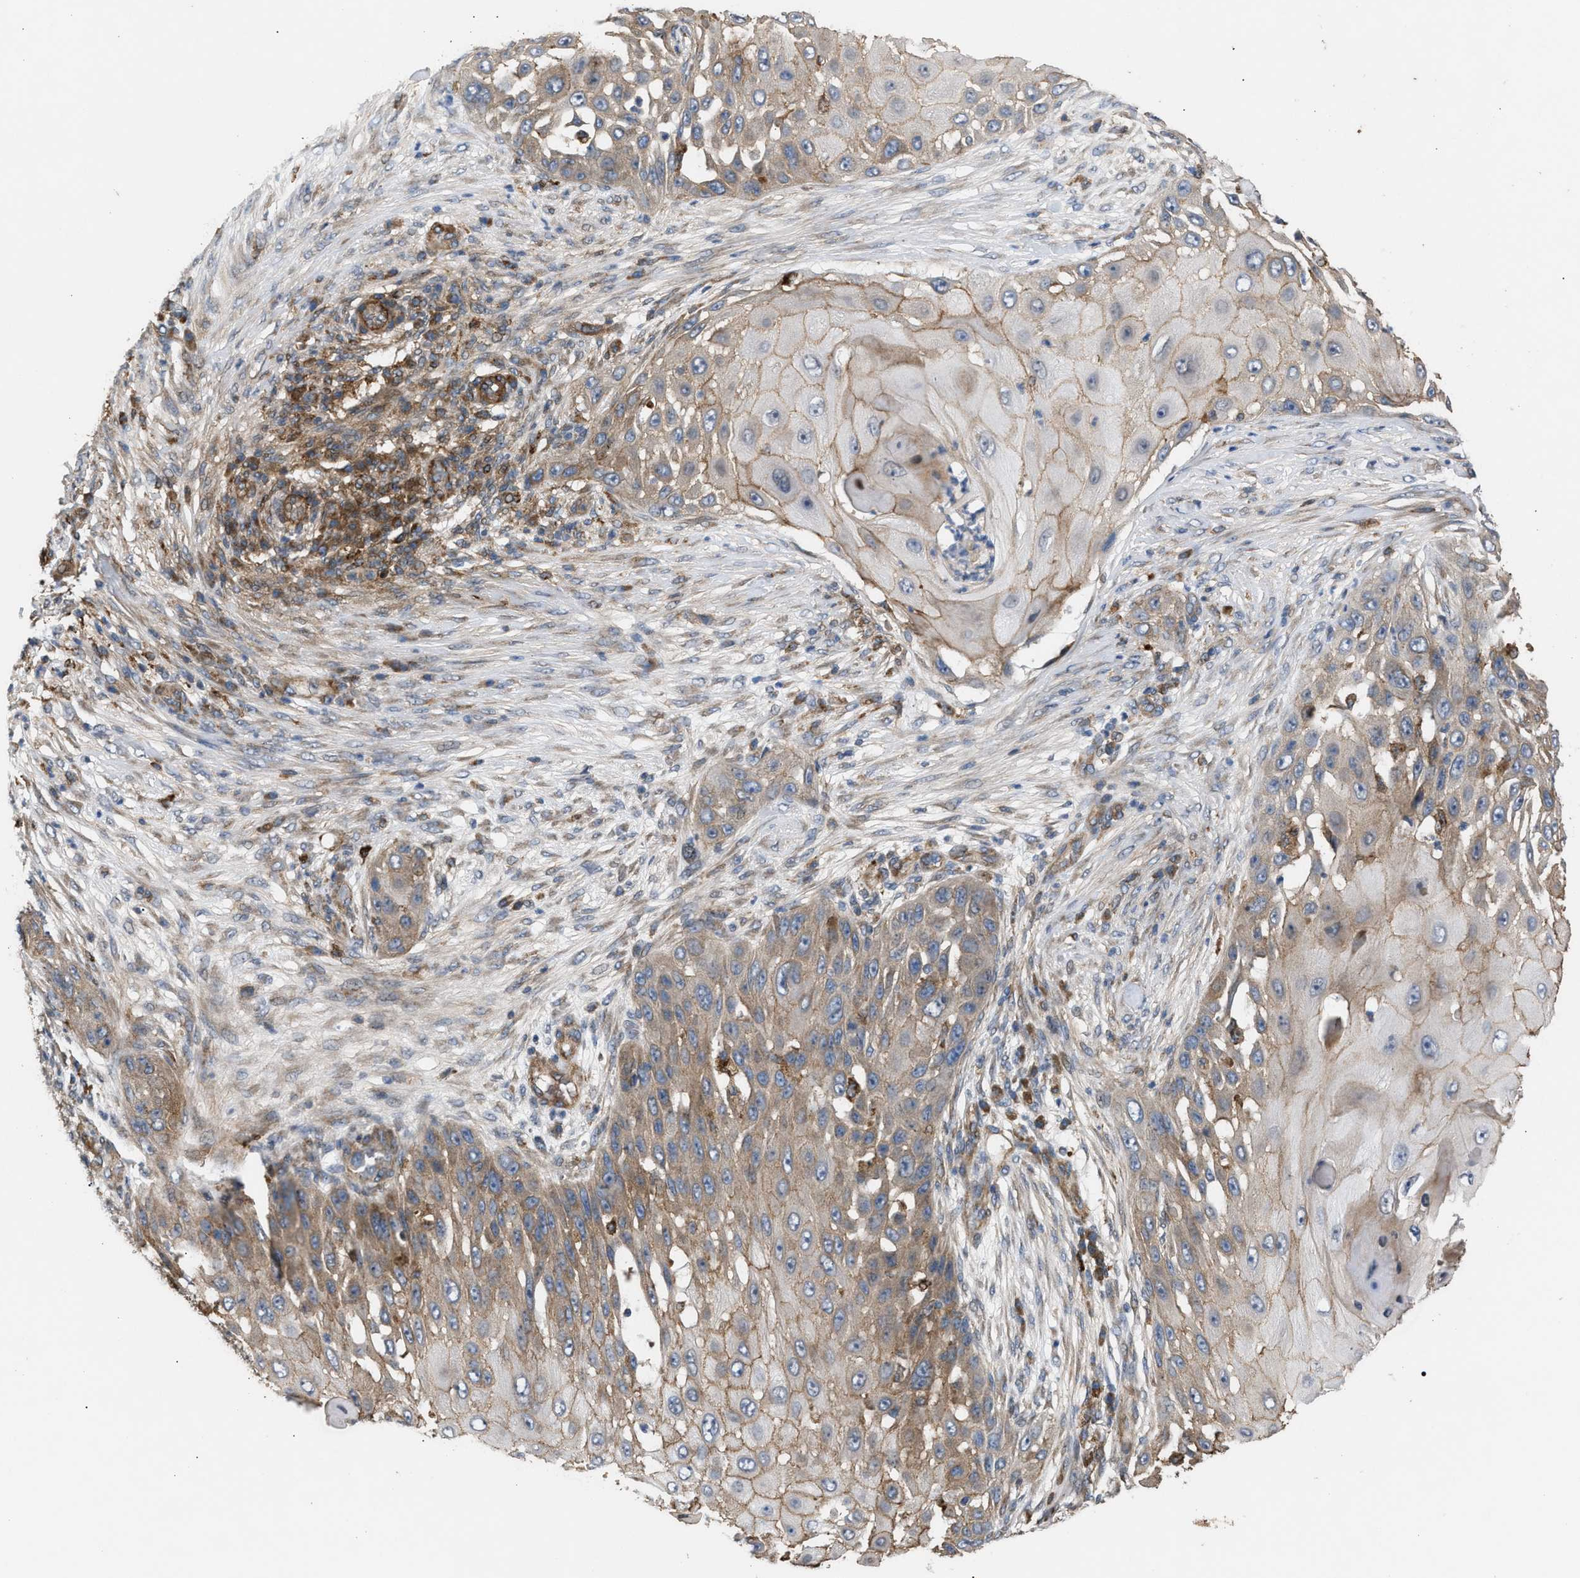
{"staining": {"intensity": "moderate", "quantity": "25%-75%", "location": "cytoplasmic/membranous"}, "tissue": "skin cancer", "cell_type": "Tumor cells", "image_type": "cancer", "snomed": [{"axis": "morphology", "description": "Squamous cell carcinoma, NOS"}, {"axis": "topography", "description": "Skin"}], "caption": "This photomicrograph shows immunohistochemistry staining of human skin squamous cell carcinoma, with medium moderate cytoplasmic/membranous positivity in approximately 25%-75% of tumor cells.", "gene": "GCC1", "patient": {"sex": "female", "age": 44}}